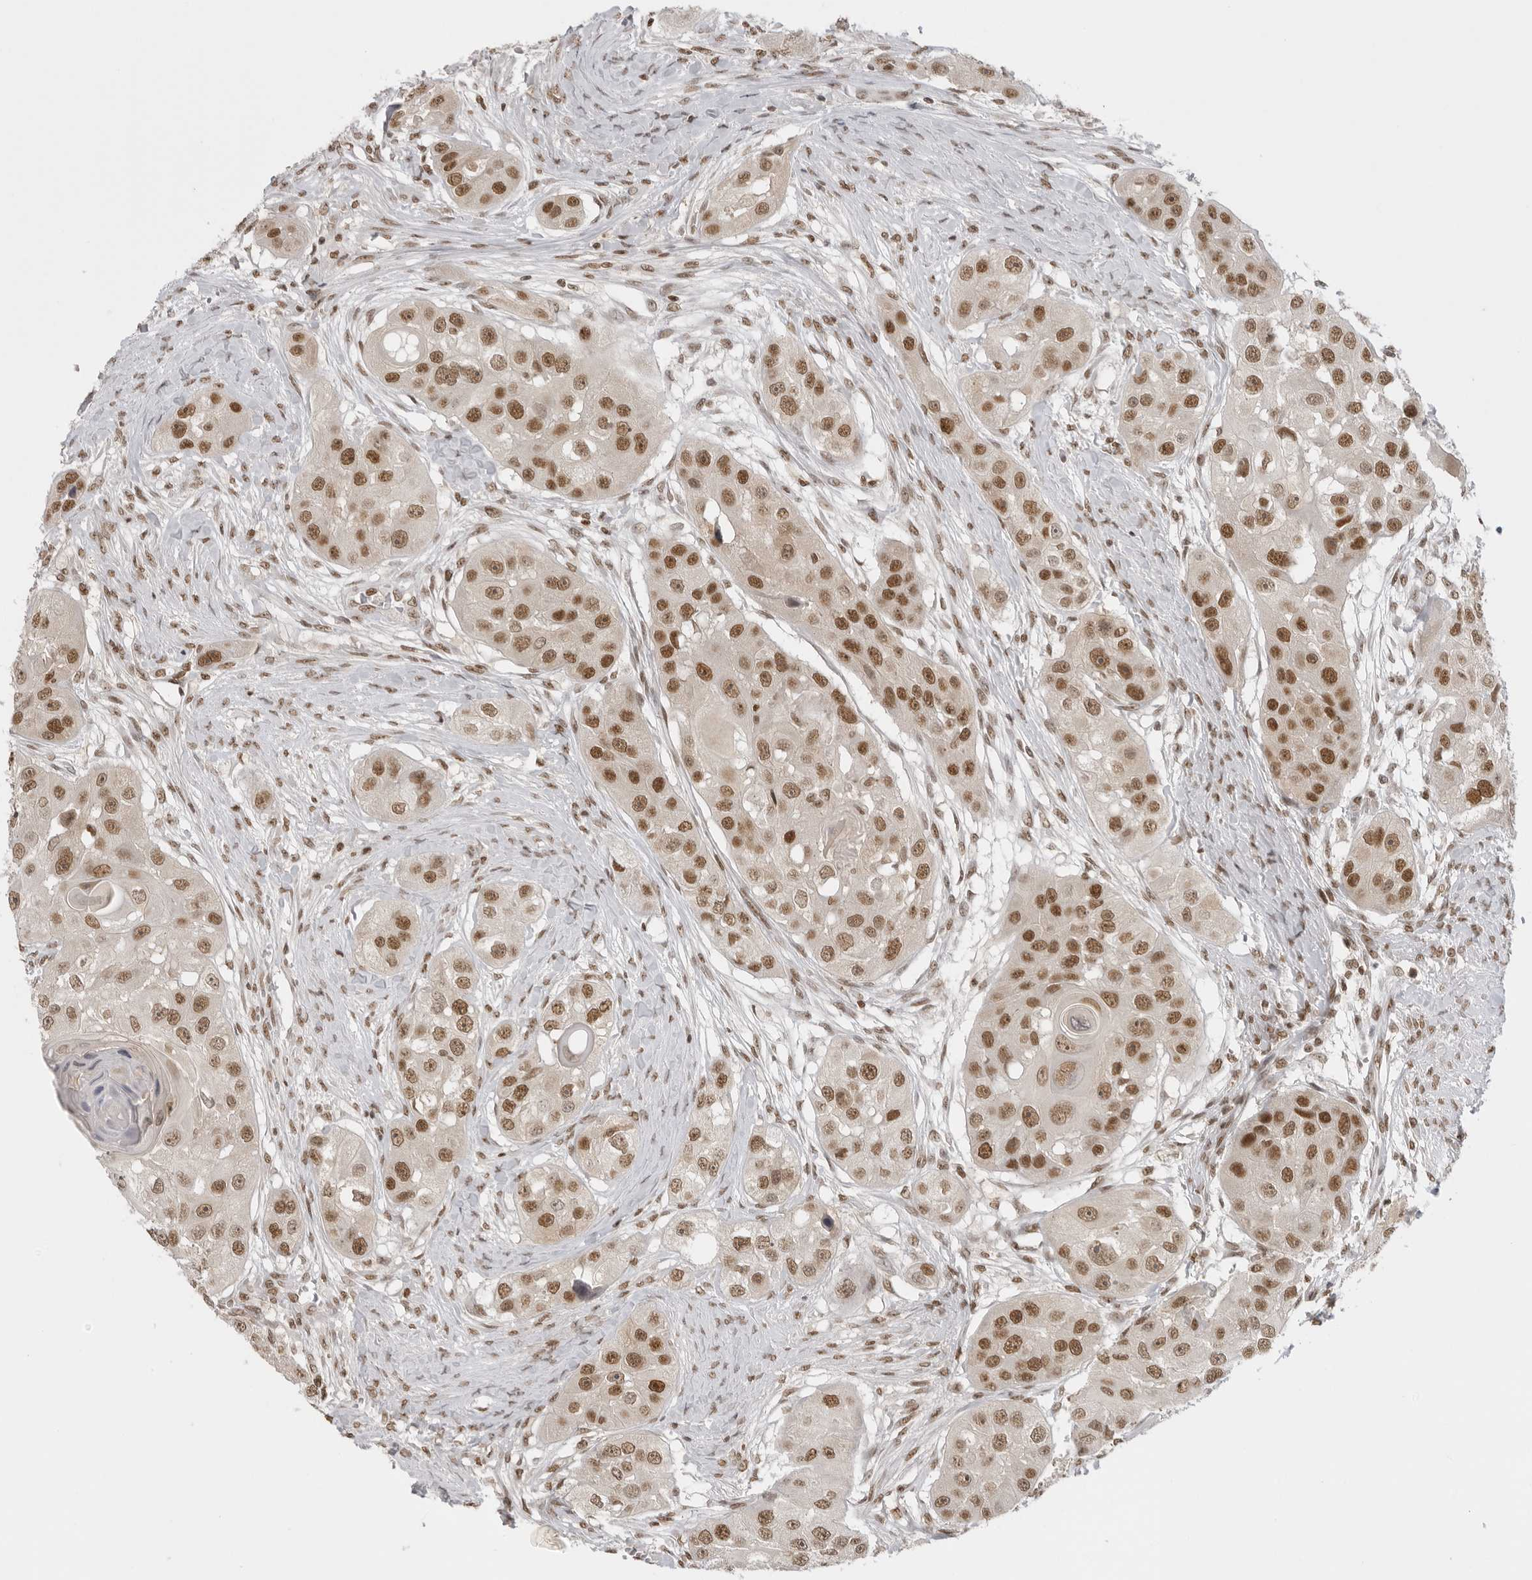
{"staining": {"intensity": "strong", "quantity": ">75%", "location": "nuclear"}, "tissue": "head and neck cancer", "cell_type": "Tumor cells", "image_type": "cancer", "snomed": [{"axis": "morphology", "description": "Normal tissue, NOS"}, {"axis": "morphology", "description": "Squamous cell carcinoma, NOS"}, {"axis": "topography", "description": "Skeletal muscle"}, {"axis": "topography", "description": "Head-Neck"}], "caption": "Protein expression analysis of head and neck cancer displays strong nuclear positivity in approximately >75% of tumor cells.", "gene": "RPA2", "patient": {"sex": "male", "age": 51}}